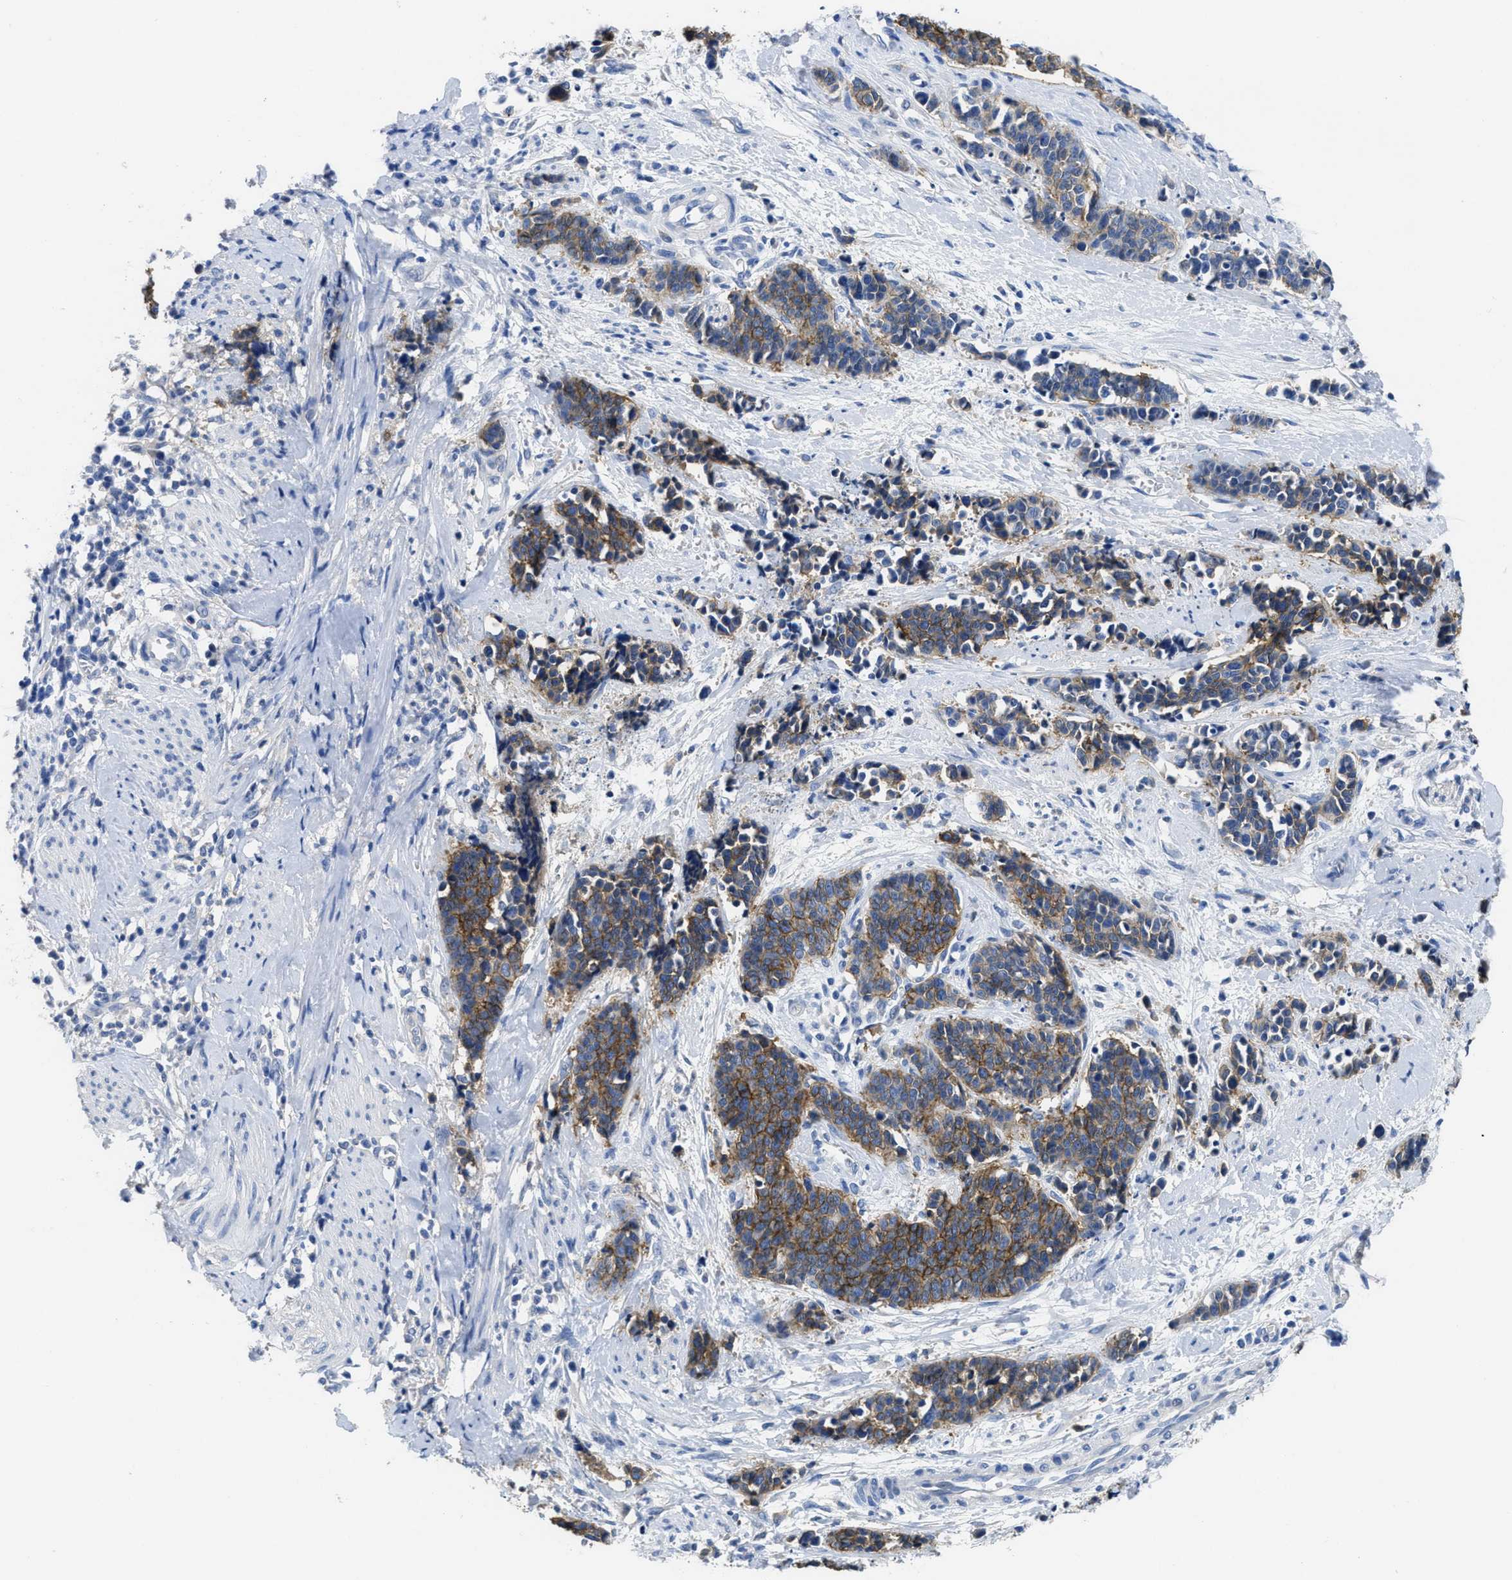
{"staining": {"intensity": "moderate", "quantity": ">75%", "location": "cytoplasmic/membranous"}, "tissue": "cervical cancer", "cell_type": "Tumor cells", "image_type": "cancer", "snomed": [{"axis": "morphology", "description": "Squamous cell carcinoma, NOS"}, {"axis": "topography", "description": "Cervix"}], "caption": "Immunohistochemistry staining of cervical cancer, which exhibits medium levels of moderate cytoplasmic/membranous expression in about >75% of tumor cells indicating moderate cytoplasmic/membranous protein staining. The staining was performed using DAB (brown) for protein detection and nuclei were counterstained in hematoxylin (blue).", "gene": "CA9", "patient": {"sex": "female", "age": 35}}